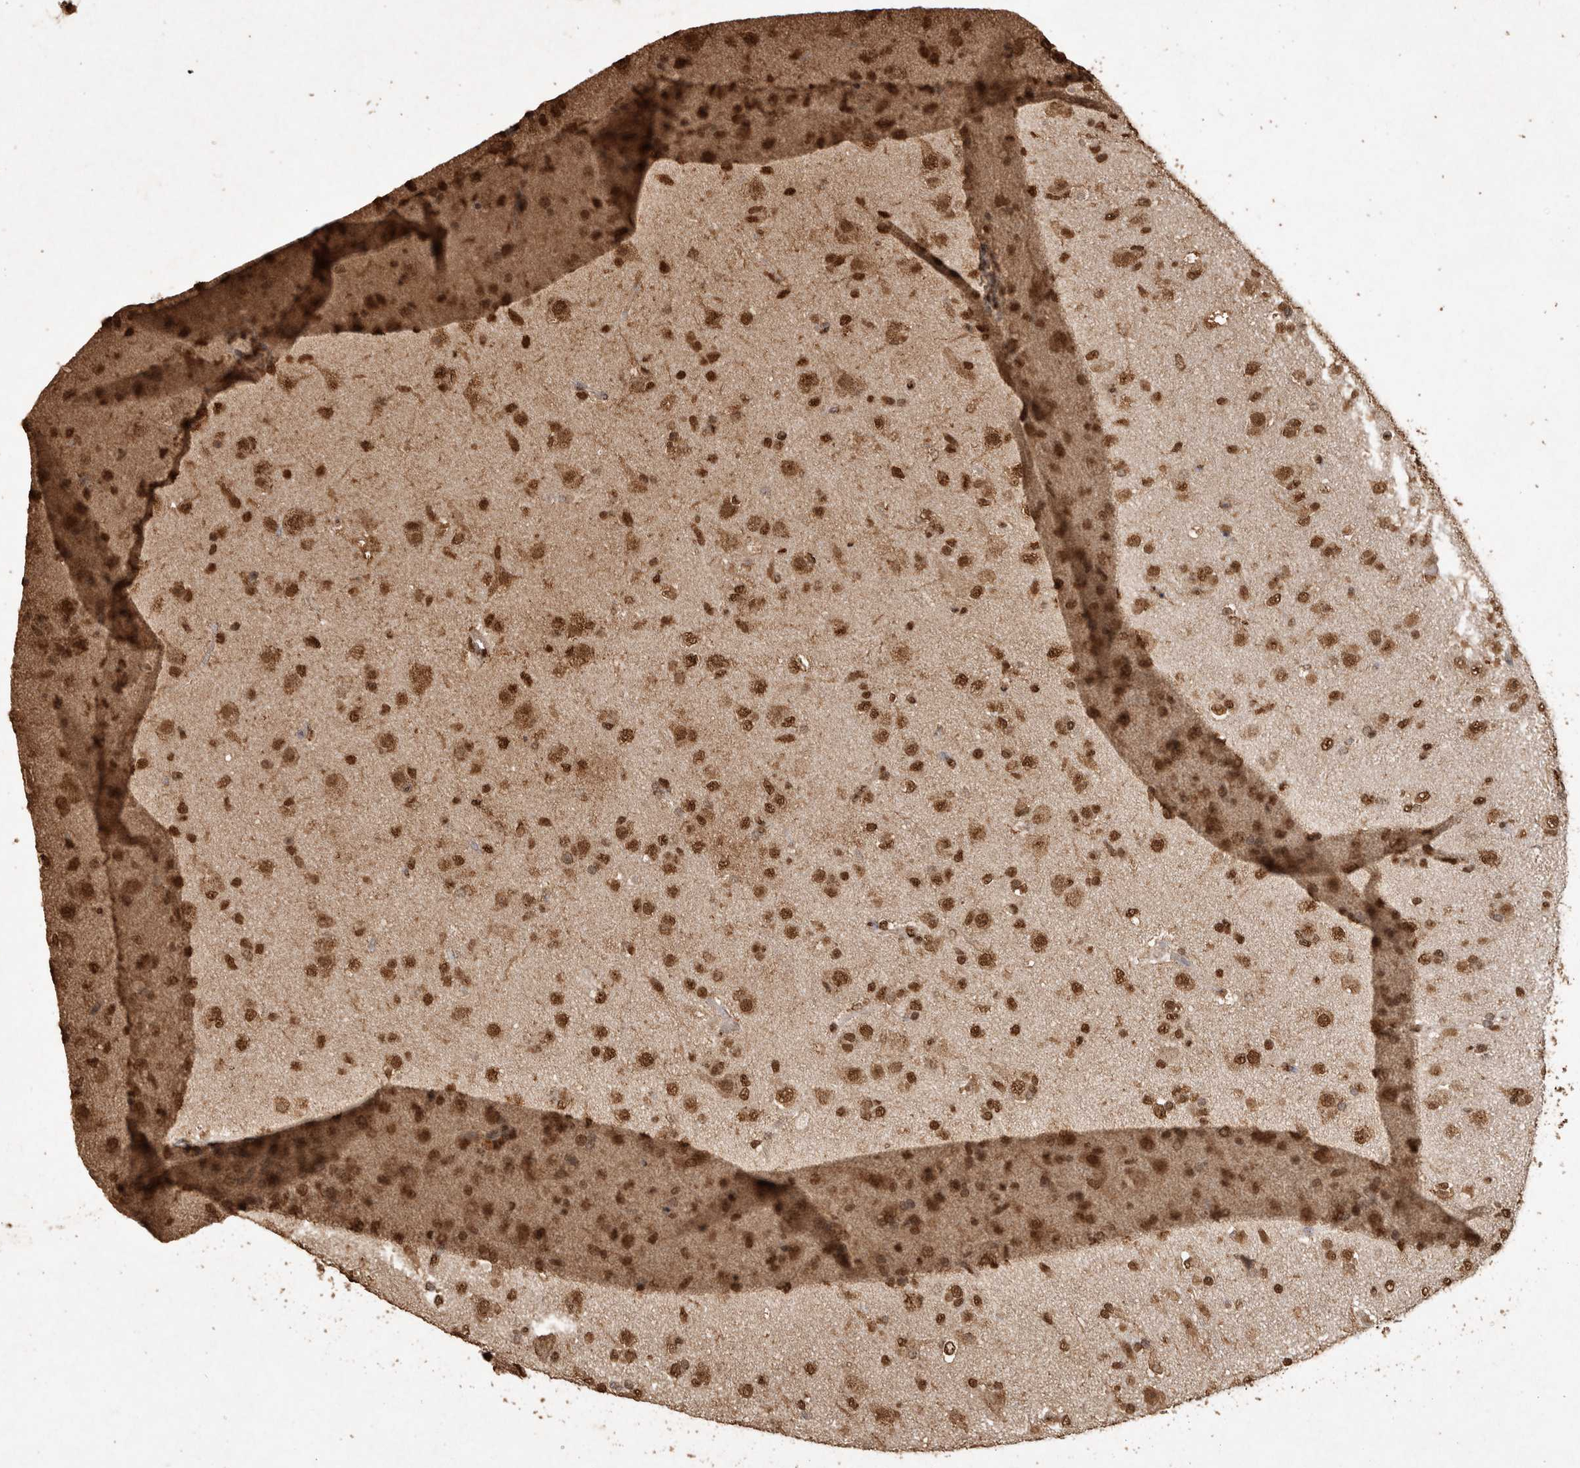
{"staining": {"intensity": "strong", "quantity": ">75%", "location": "nuclear"}, "tissue": "glioma", "cell_type": "Tumor cells", "image_type": "cancer", "snomed": [{"axis": "morphology", "description": "Glioma, malignant, Low grade"}, {"axis": "topography", "description": "Brain"}], "caption": "Protein positivity by IHC exhibits strong nuclear positivity in about >75% of tumor cells in glioma. The staining was performed using DAB (3,3'-diaminobenzidine) to visualize the protein expression in brown, while the nuclei were stained in blue with hematoxylin (Magnification: 20x).", "gene": "OAS2", "patient": {"sex": "male", "age": 65}}